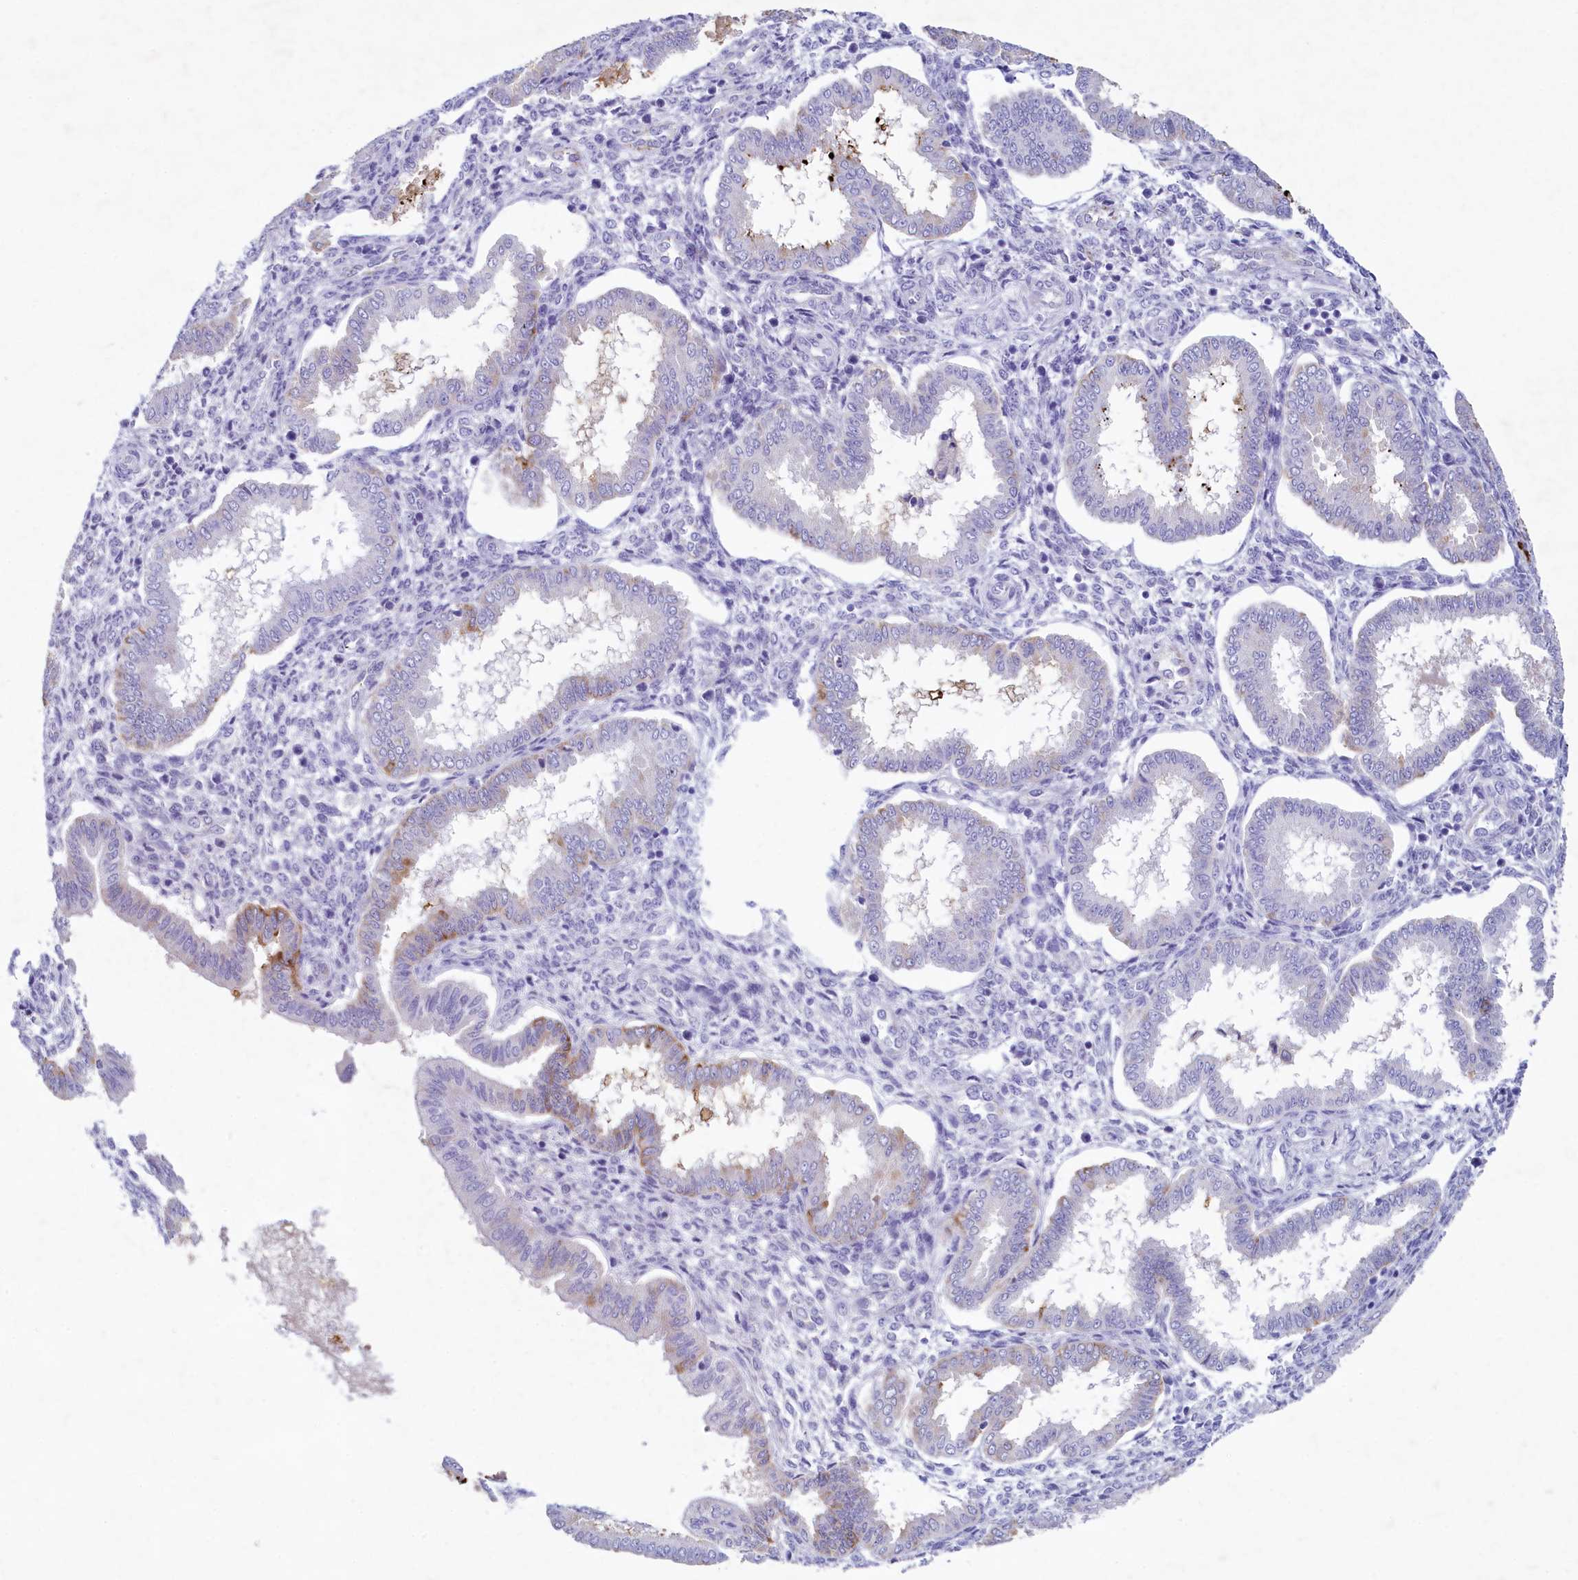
{"staining": {"intensity": "negative", "quantity": "none", "location": "none"}, "tissue": "endometrium", "cell_type": "Cells in endometrial stroma", "image_type": "normal", "snomed": [{"axis": "morphology", "description": "Normal tissue, NOS"}, {"axis": "topography", "description": "Endometrium"}], "caption": "An immunohistochemistry (IHC) micrograph of benign endometrium is shown. There is no staining in cells in endometrial stroma of endometrium.", "gene": "INSC", "patient": {"sex": "female", "age": 24}}